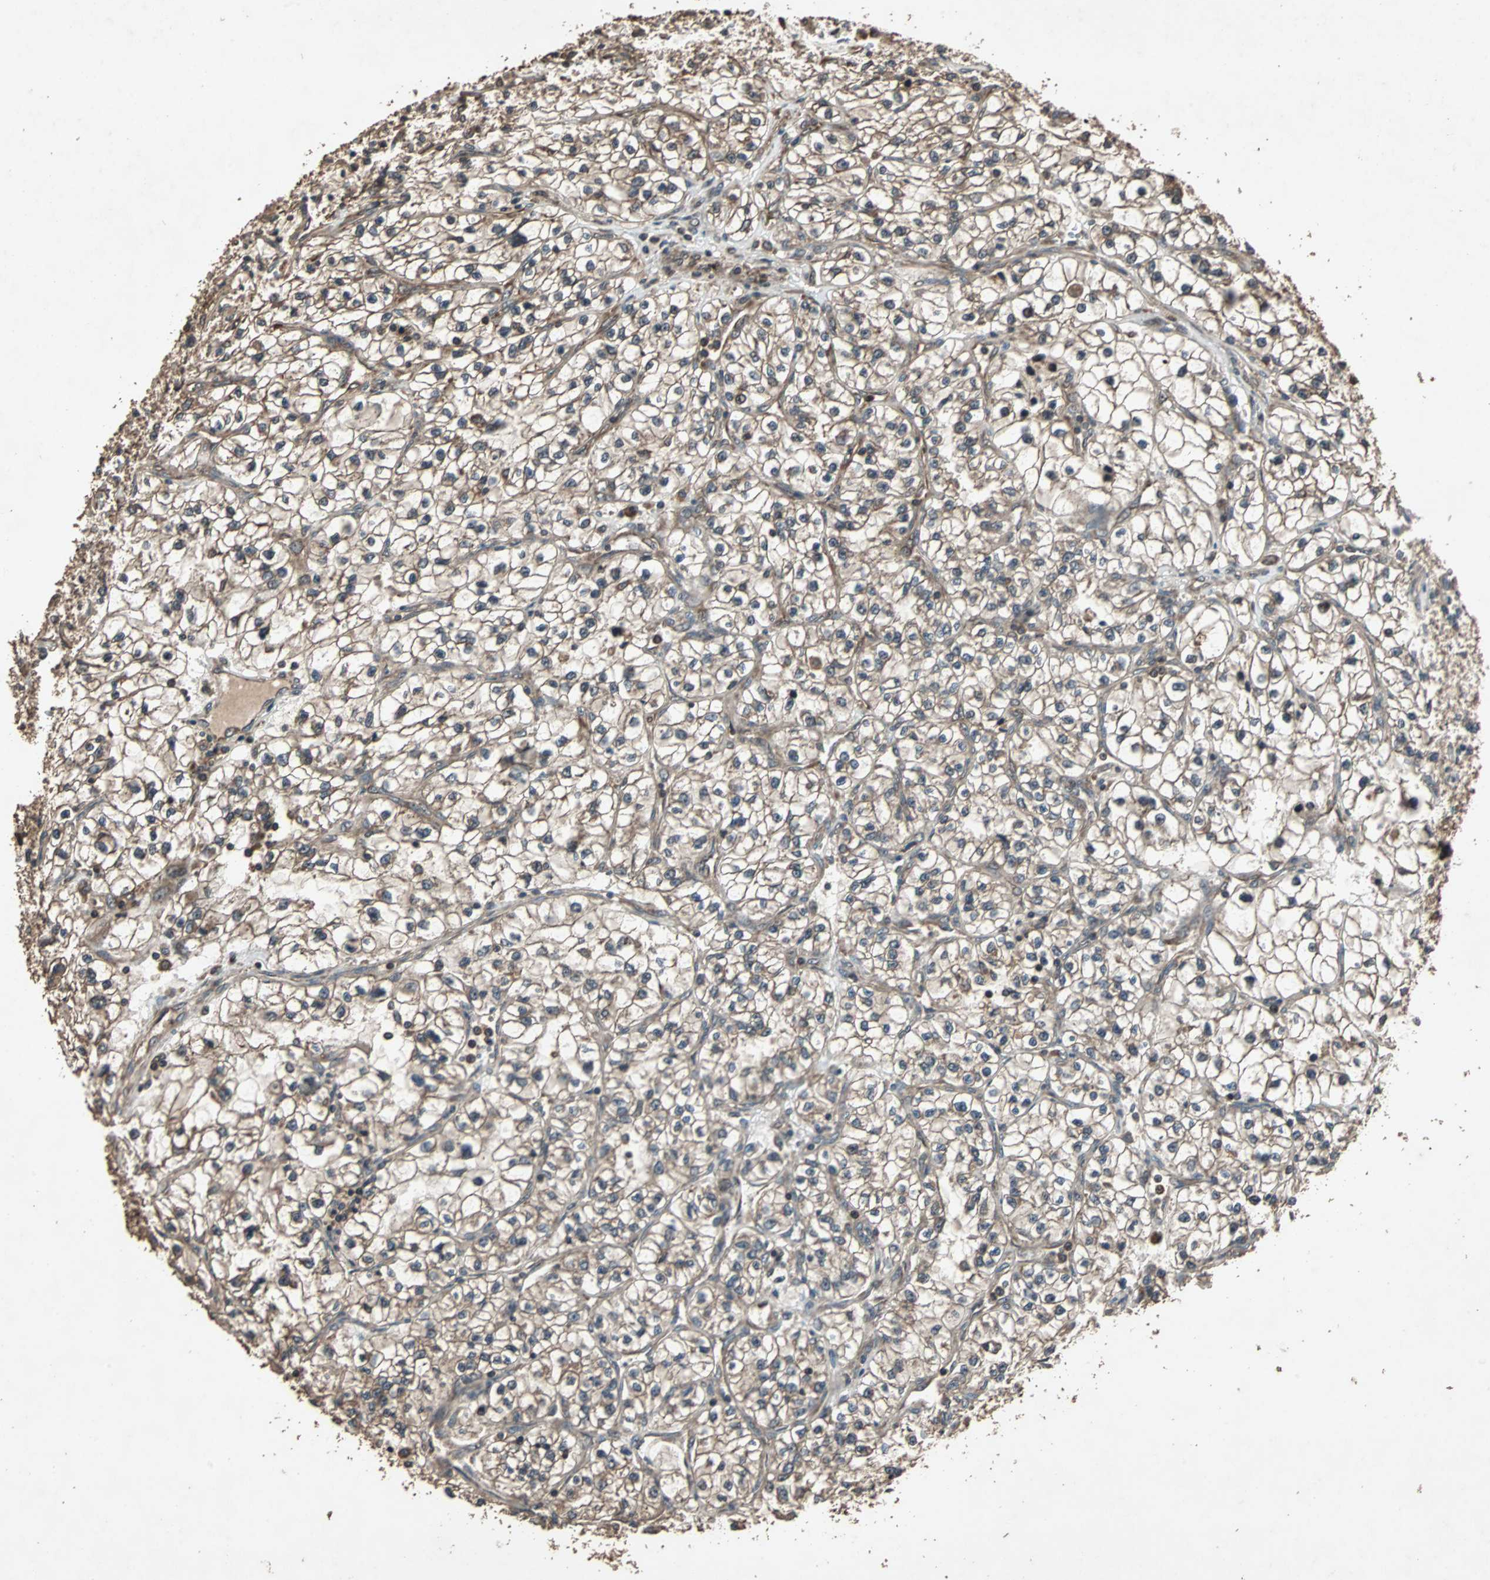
{"staining": {"intensity": "moderate", "quantity": "25%-75%", "location": "cytoplasmic/membranous"}, "tissue": "renal cancer", "cell_type": "Tumor cells", "image_type": "cancer", "snomed": [{"axis": "morphology", "description": "Adenocarcinoma, NOS"}, {"axis": "topography", "description": "Kidney"}], "caption": "IHC (DAB (3,3'-diaminobenzidine)) staining of renal cancer demonstrates moderate cytoplasmic/membranous protein staining in about 25%-75% of tumor cells. (DAB (3,3'-diaminobenzidine) = brown stain, brightfield microscopy at high magnification).", "gene": "LAMTOR5", "patient": {"sex": "female", "age": 57}}